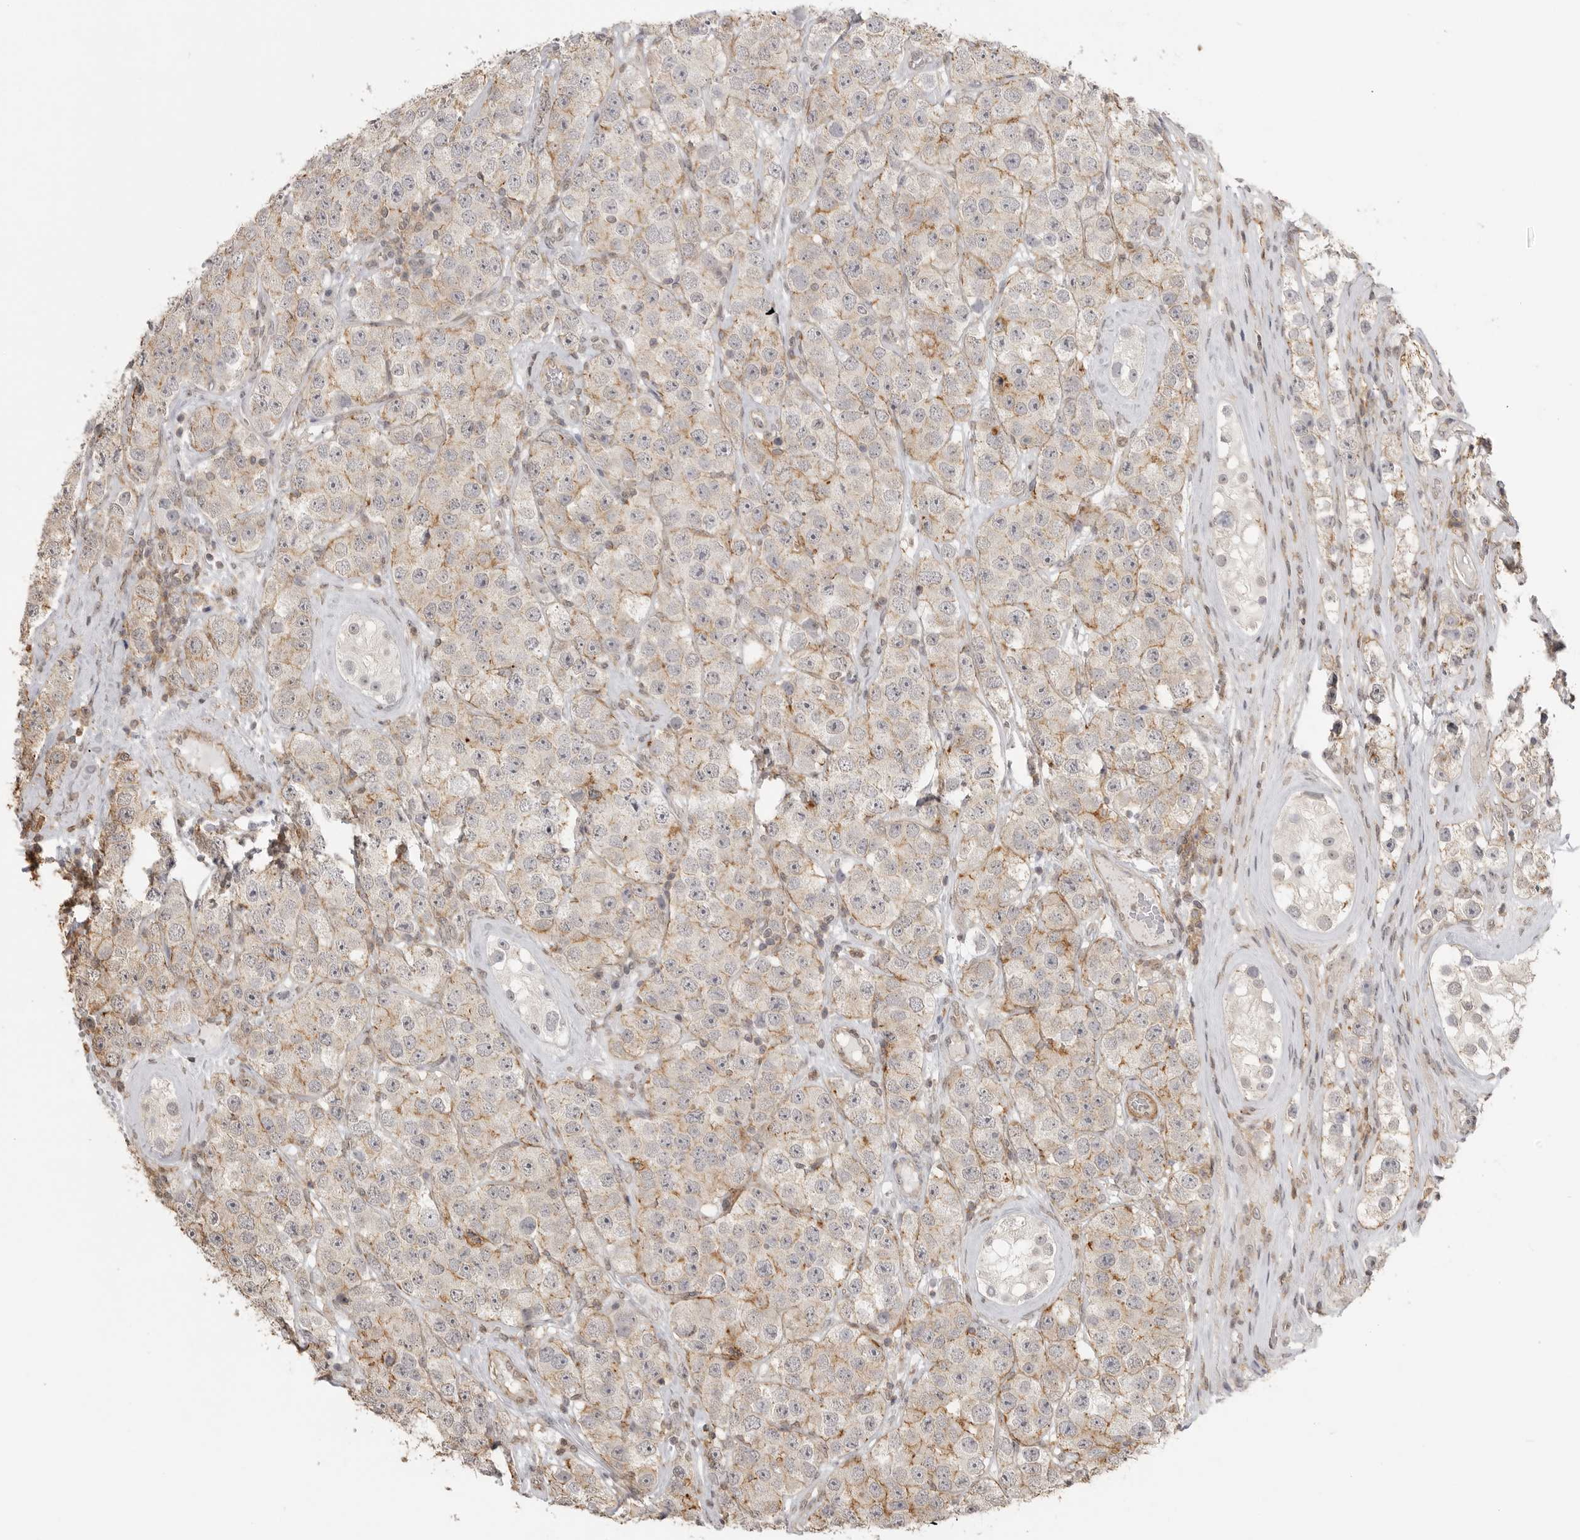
{"staining": {"intensity": "moderate", "quantity": "<25%", "location": "cytoplasmic/membranous"}, "tissue": "testis cancer", "cell_type": "Tumor cells", "image_type": "cancer", "snomed": [{"axis": "morphology", "description": "Seminoma, NOS"}, {"axis": "topography", "description": "Testis"}], "caption": "Immunohistochemistry (IHC) (DAB) staining of testis cancer exhibits moderate cytoplasmic/membranous protein expression in approximately <25% of tumor cells.", "gene": "GPC2", "patient": {"sex": "male", "age": 28}}